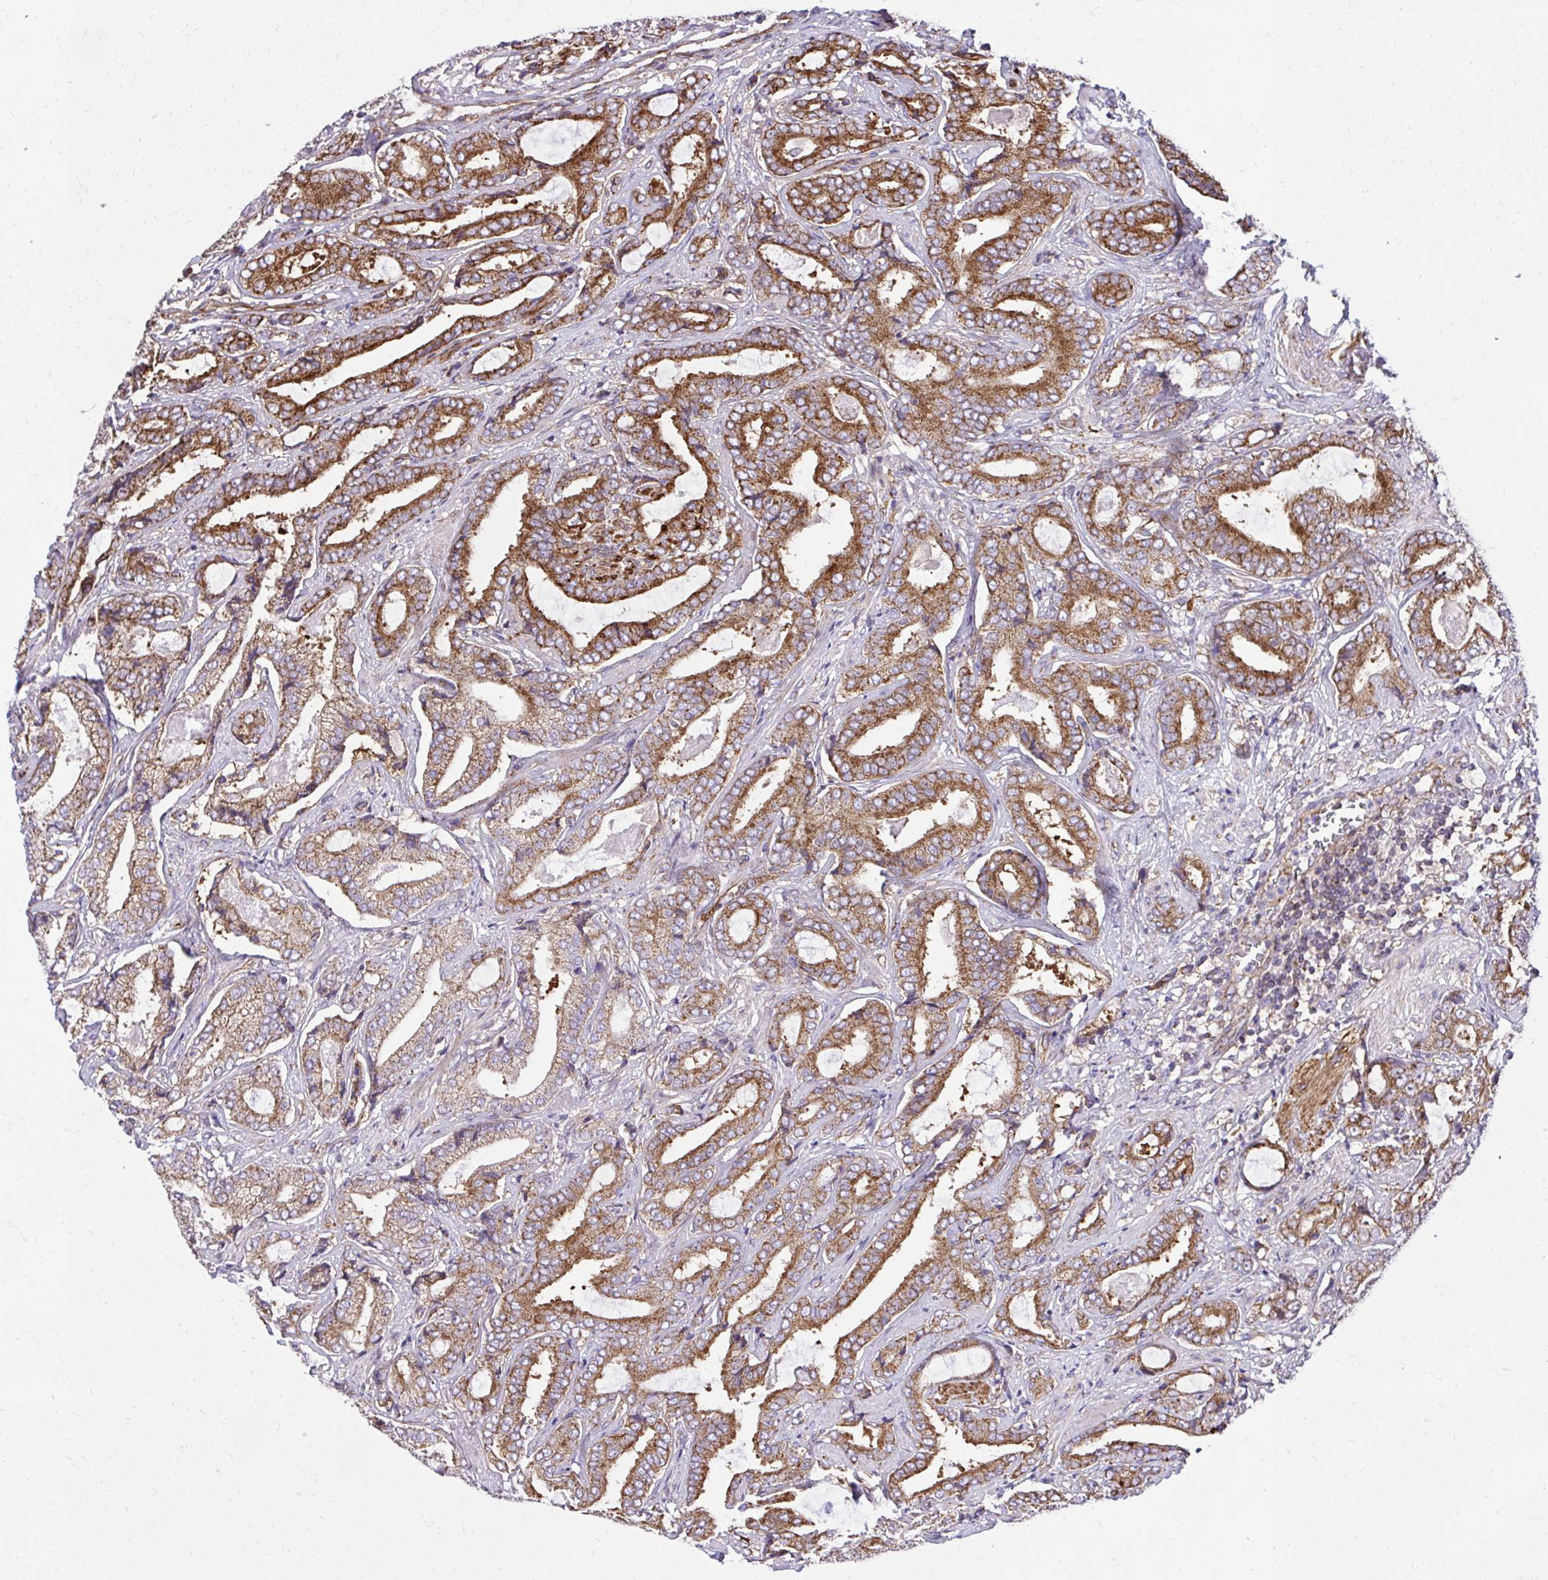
{"staining": {"intensity": "strong", "quantity": ">75%", "location": "cytoplasmic/membranous"}, "tissue": "prostate cancer", "cell_type": "Tumor cells", "image_type": "cancer", "snomed": [{"axis": "morphology", "description": "Adenocarcinoma, High grade"}, {"axis": "topography", "description": "Prostate"}], "caption": "Protein staining of prostate cancer (high-grade adenocarcinoma) tissue exhibits strong cytoplasmic/membranous positivity in about >75% of tumor cells.", "gene": "NMNAT3", "patient": {"sex": "male", "age": 62}}